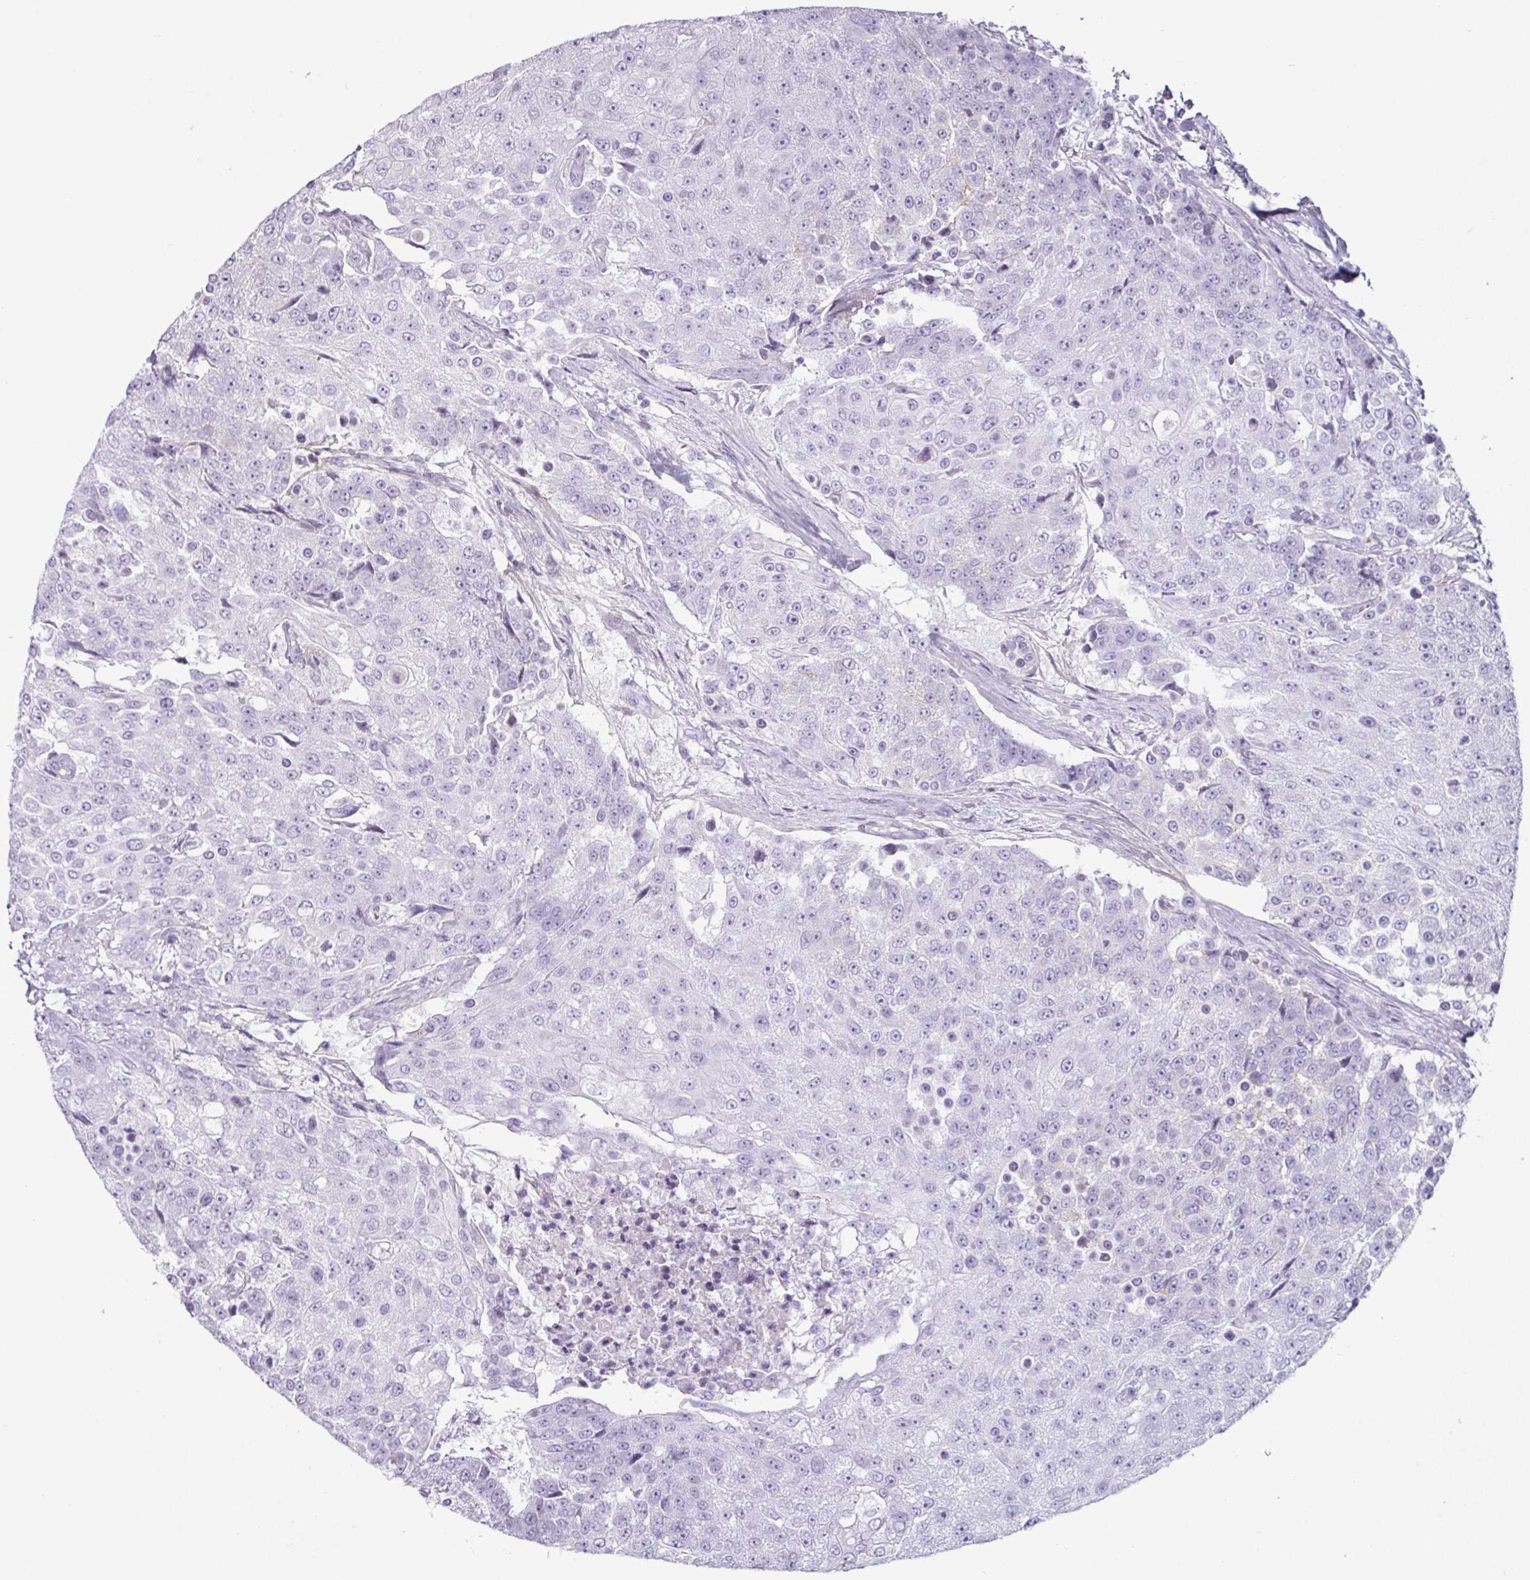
{"staining": {"intensity": "negative", "quantity": "none", "location": "none"}, "tissue": "urothelial cancer", "cell_type": "Tumor cells", "image_type": "cancer", "snomed": [{"axis": "morphology", "description": "Urothelial carcinoma, High grade"}, {"axis": "topography", "description": "Urinary bladder"}], "caption": "High power microscopy histopathology image of an immunohistochemistry (IHC) image of urothelial cancer, revealing no significant expression in tumor cells.", "gene": "CLCA1", "patient": {"sex": "female", "age": 63}}